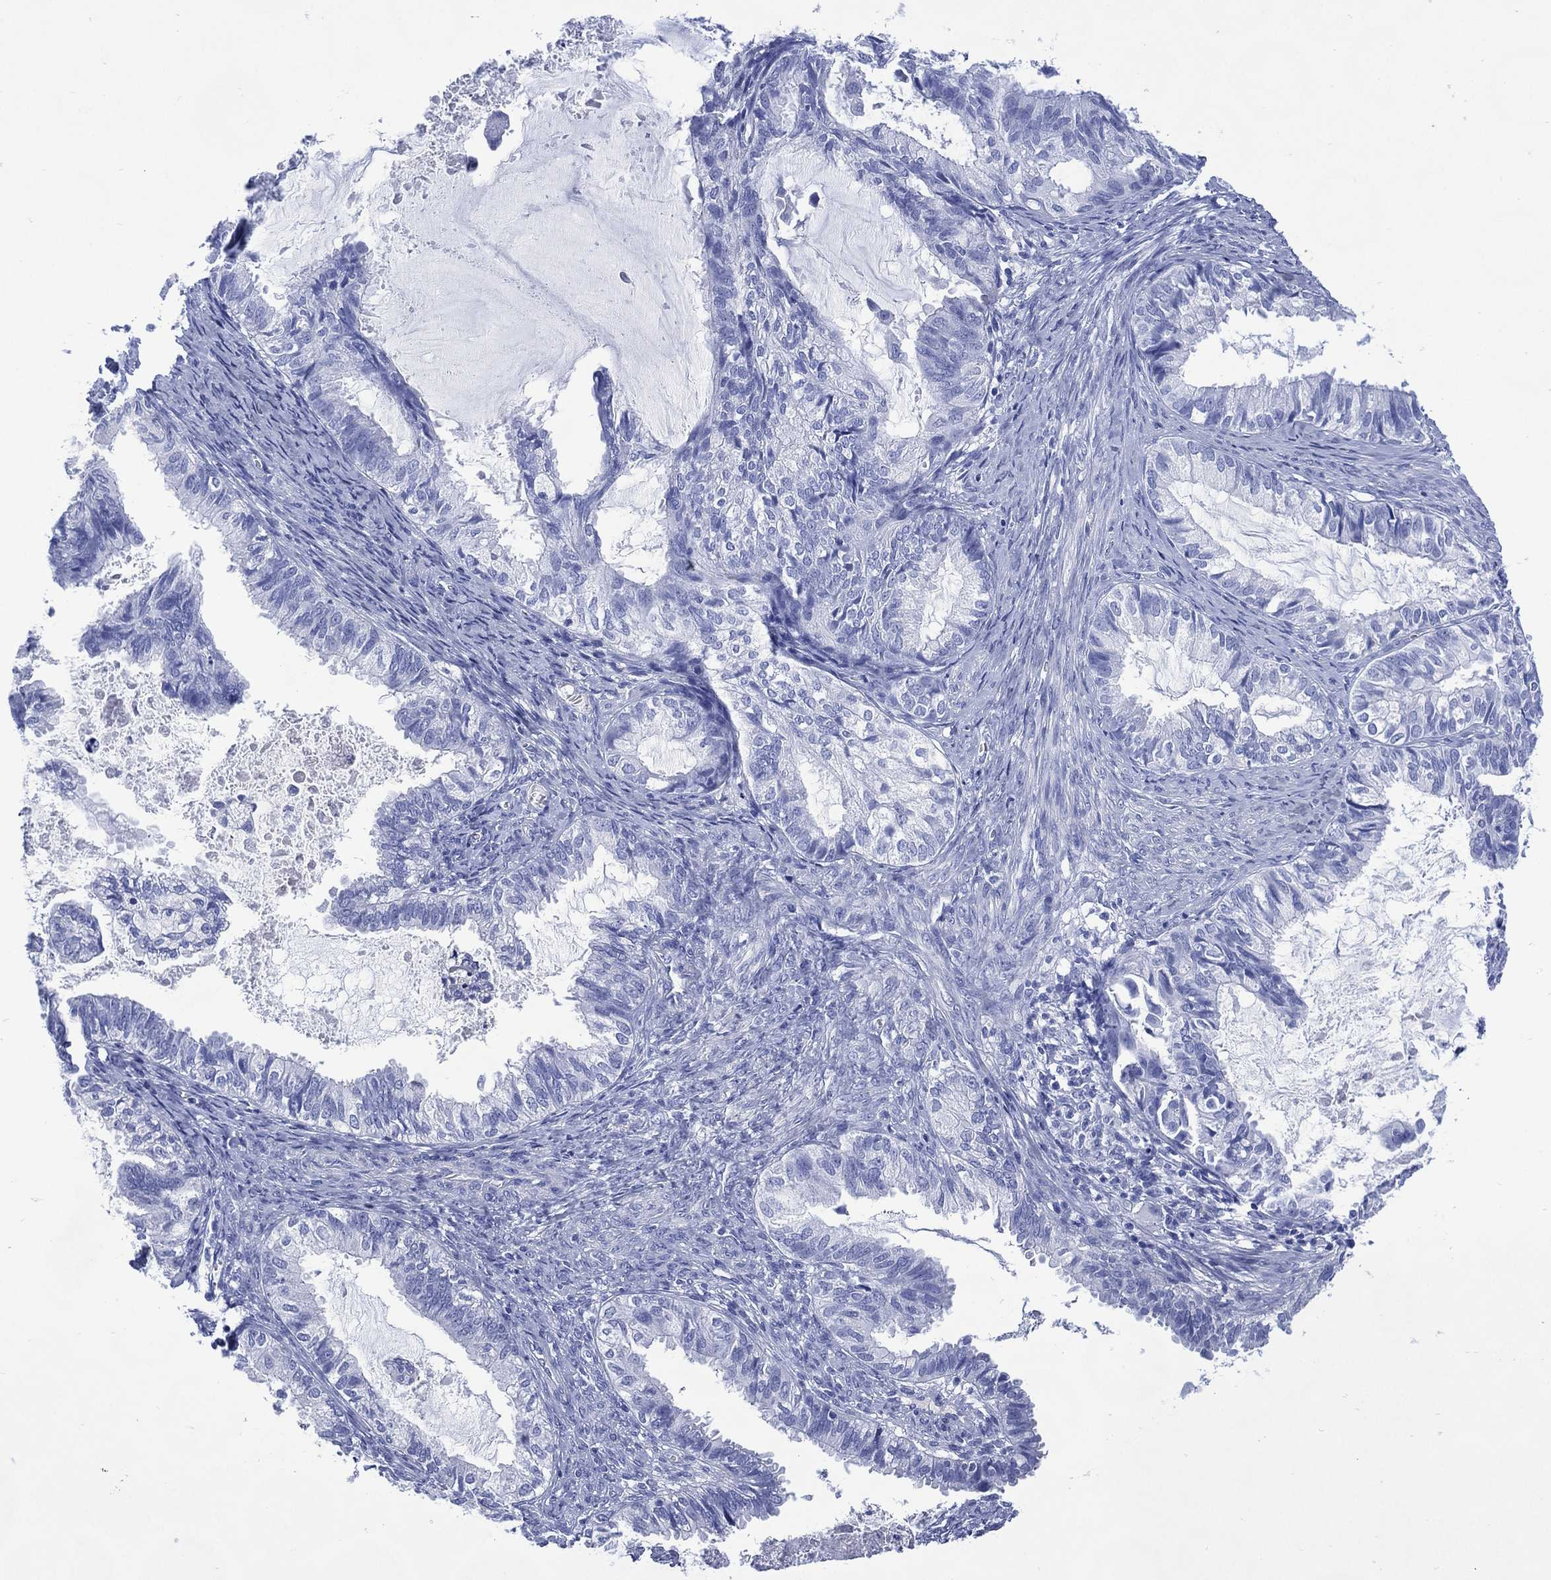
{"staining": {"intensity": "negative", "quantity": "none", "location": "none"}, "tissue": "endometrial cancer", "cell_type": "Tumor cells", "image_type": "cancer", "snomed": [{"axis": "morphology", "description": "Adenocarcinoma, NOS"}, {"axis": "topography", "description": "Endometrium"}], "caption": "The image demonstrates no significant positivity in tumor cells of adenocarcinoma (endometrial).", "gene": "SHCBP1L", "patient": {"sex": "female", "age": 86}}